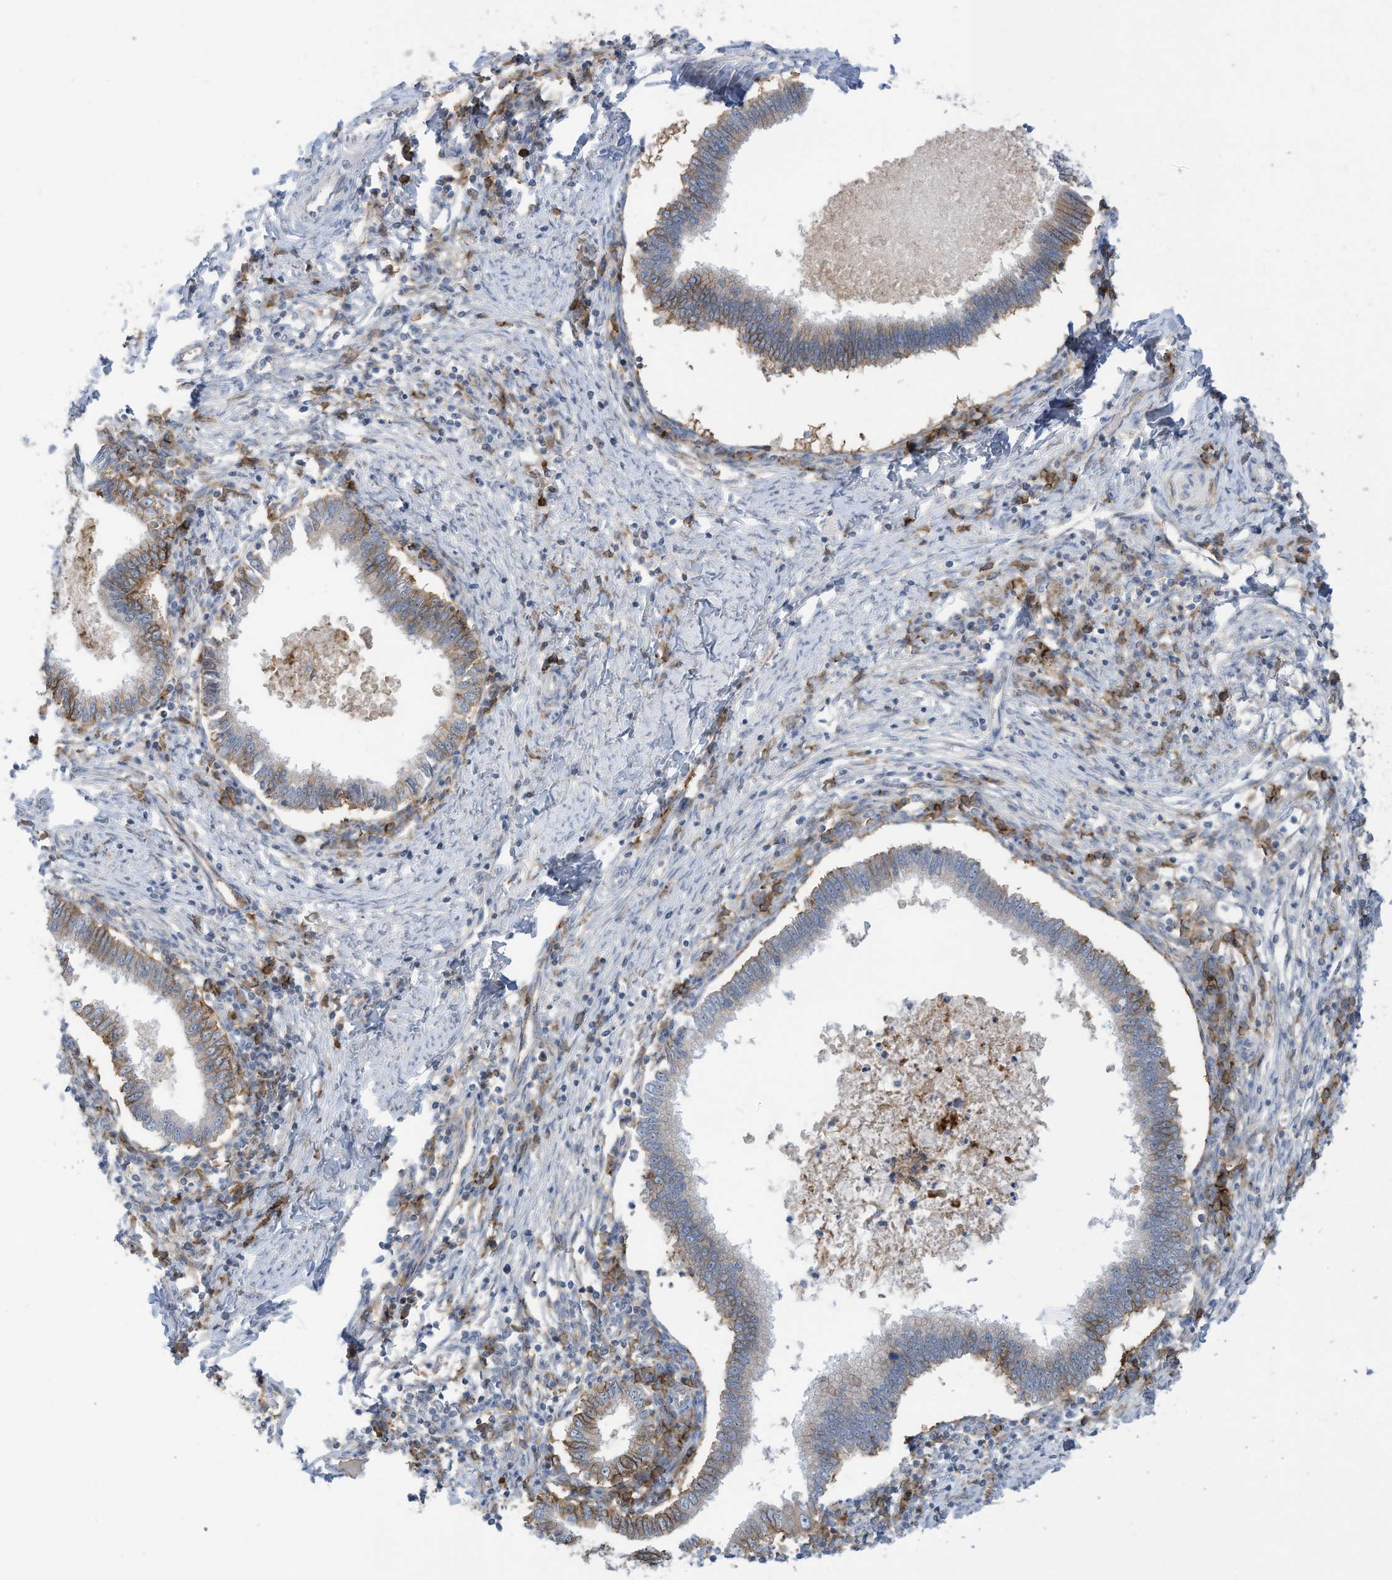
{"staining": {"intensity": "strong", "quantity": "<25%", "location": "cytoplasmic/membranous"}, "tissue": "cervical cancer", "cell_type": "Tumor cells", "image_type": "cancer", "snomed": [{"axis": "morphology", "description": "Adenocarcinoma, NOS"}, {"axis": "topography", "description": "Cervix"}], "caption": "About <25% of tumor cells in cervical adenocarcinoma reveal strong cytoplasmic/membranous protein expression as visualized by brown immunohistochemical staining.", "gene": "SLC1A5", "patient": {"sex": "female", "age": 36}}